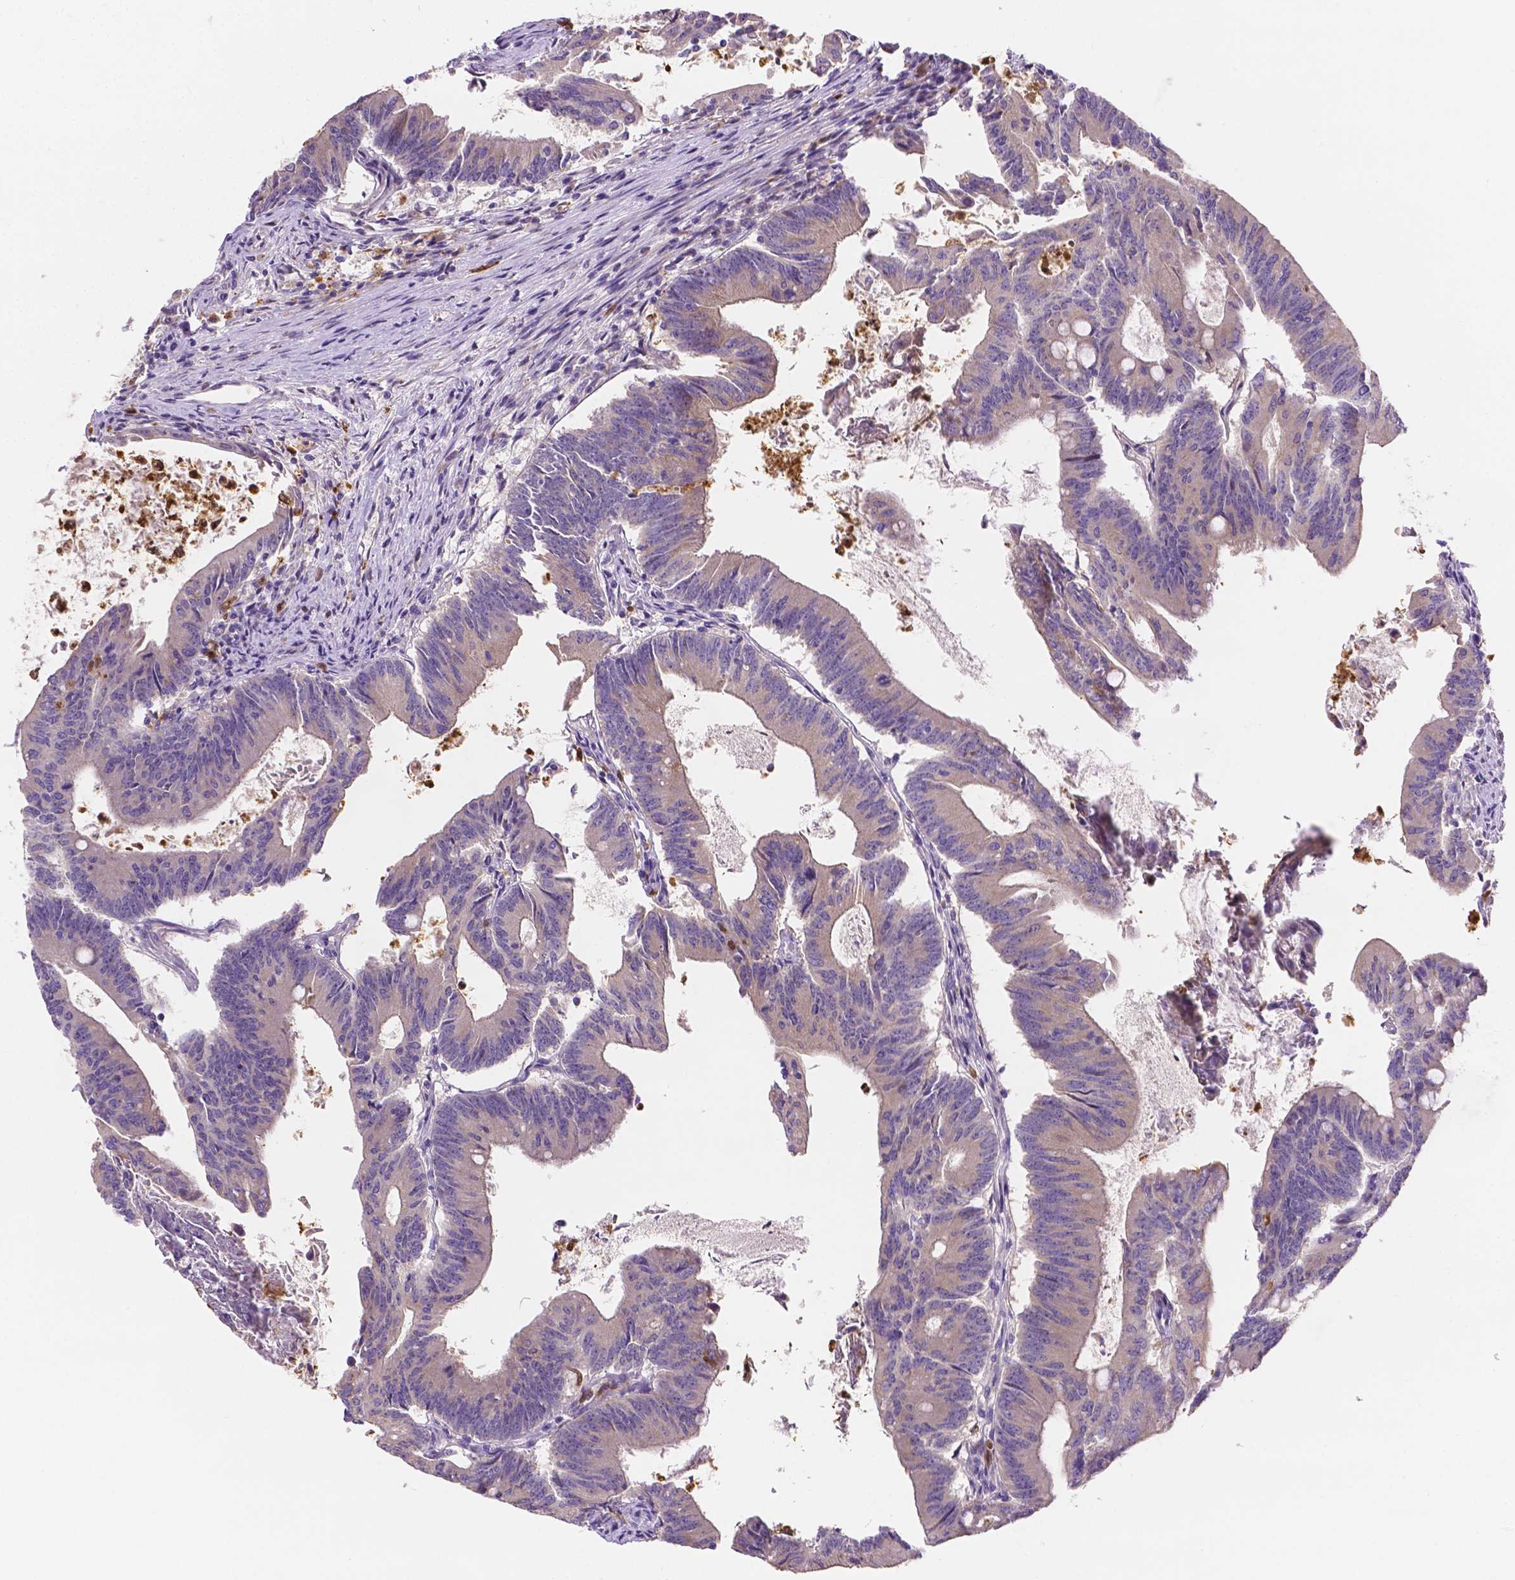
{"staining": {"intensity": "negative", "quantity": "none", "location": "none"}, "tissue": "colorectal cancer", "cell_type": "Tumor cells", "image_type": "cancer", "snomed": [{"axis": "morphology", "description": "Adenocarcinoma, NOS"}, {"axis": "topography", "description": "Colon"}], "caption": "IHC histopathology image of neoplastic tissue: adenocarcinoma (colorectal) stained with DAB displays no significant protein expression in tumor cells. (Brightfield microscopy of DAB IHC at high magnification).", "gene": "ZNRD2", "patient": {"sex": "female", "age": 70}}